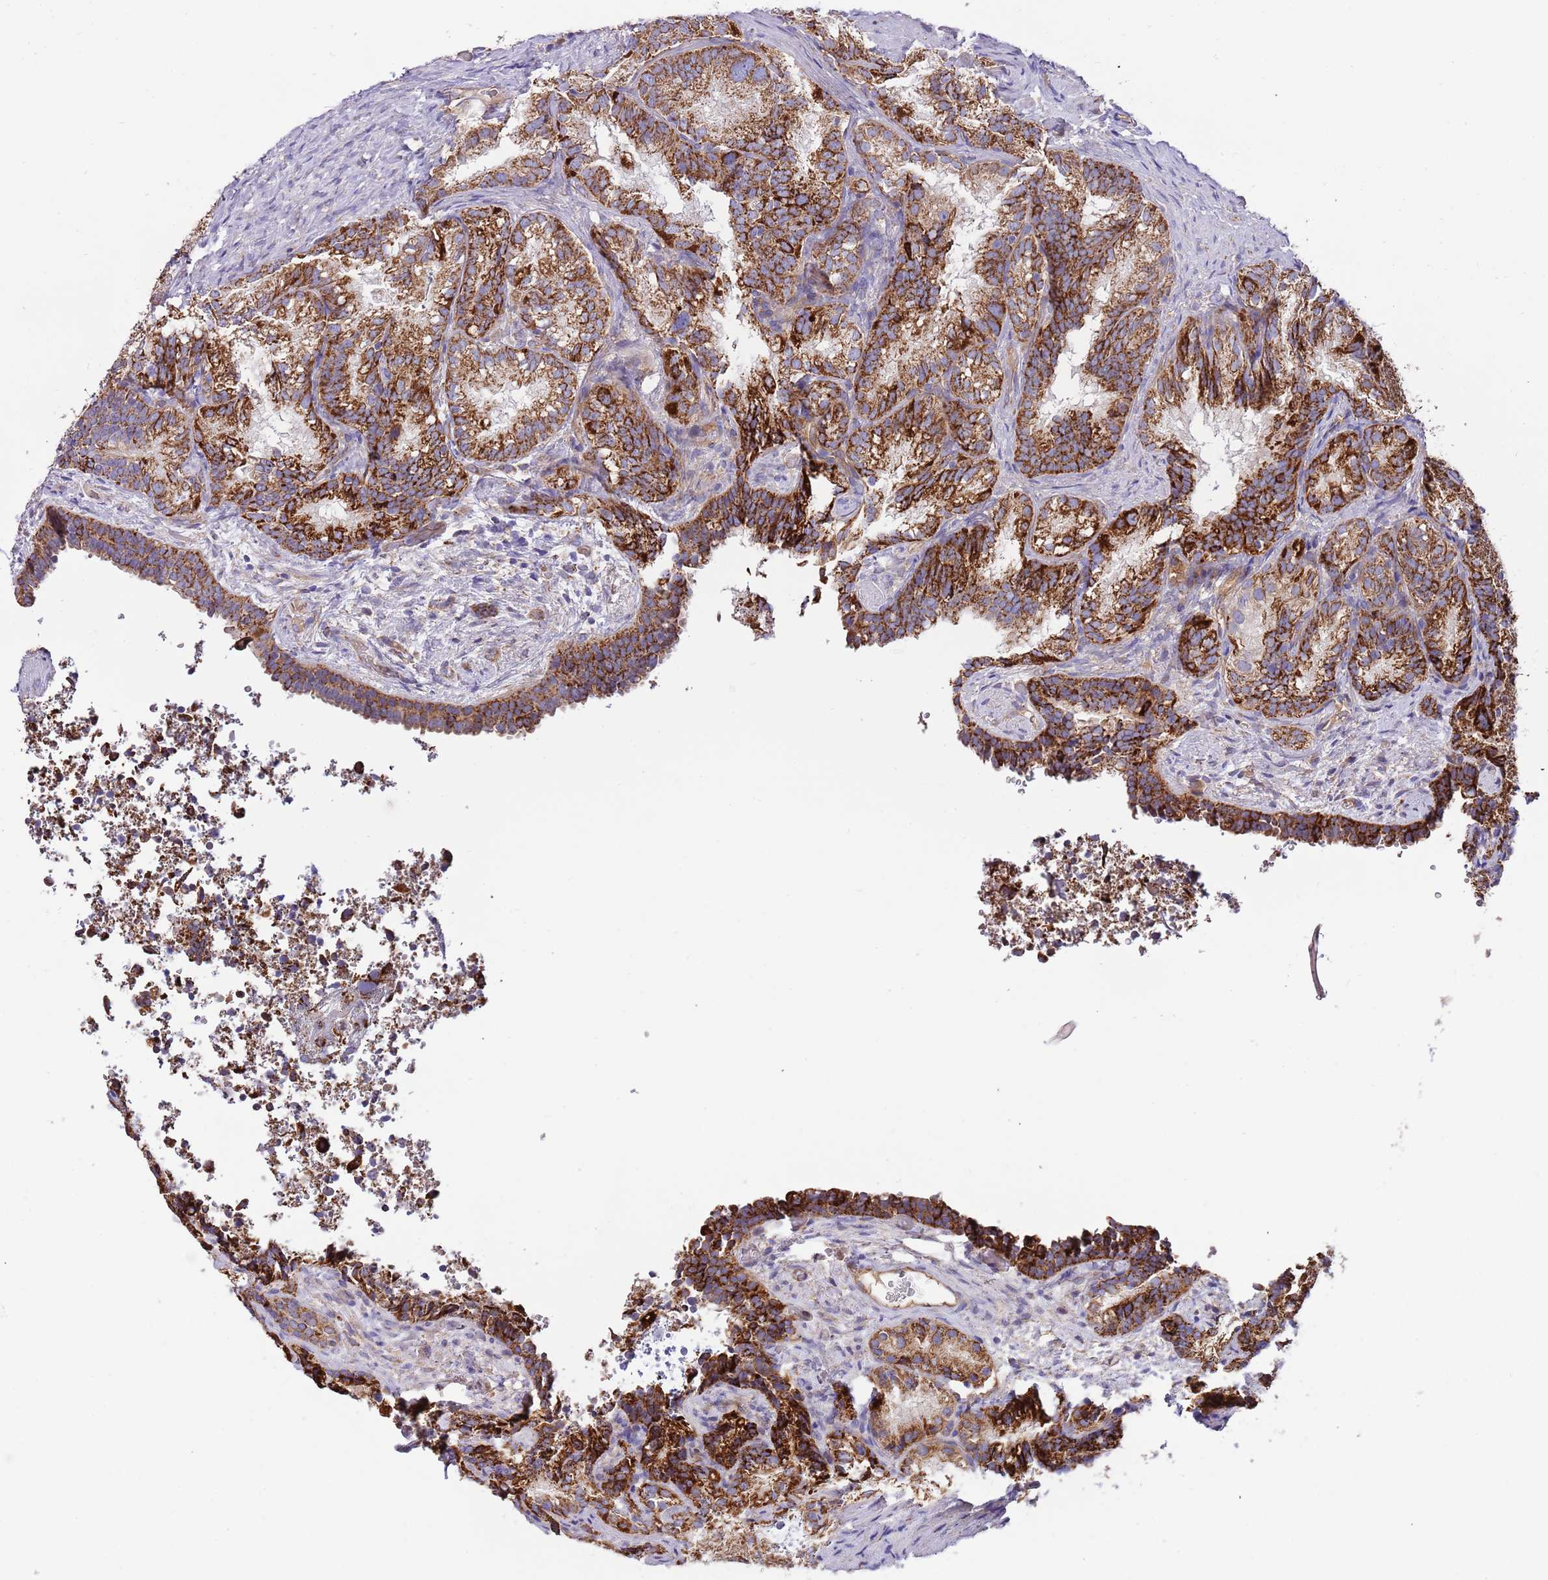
{"staining": {"intensity": "strong", "quantity": ">75%", "location": "cytoplasmic/membranous"}, "tissue": "seminal vesicle", "cell_type": "Glandular cells", "image_type": "normal", "snomed": [{"axis": "morphology", "description": "Normal tissue, NOS"}, {"axis": "topography", "description": "Seminal veicle"}], "caption": "Immunohistochemical staining of unremarkable seminal vesicle shows strong cytoplasmic/membranous protein positivity in about >75% of glandular cells.", "gene": "DOCK6", "patient": {"sex": "male", "age": 58}}